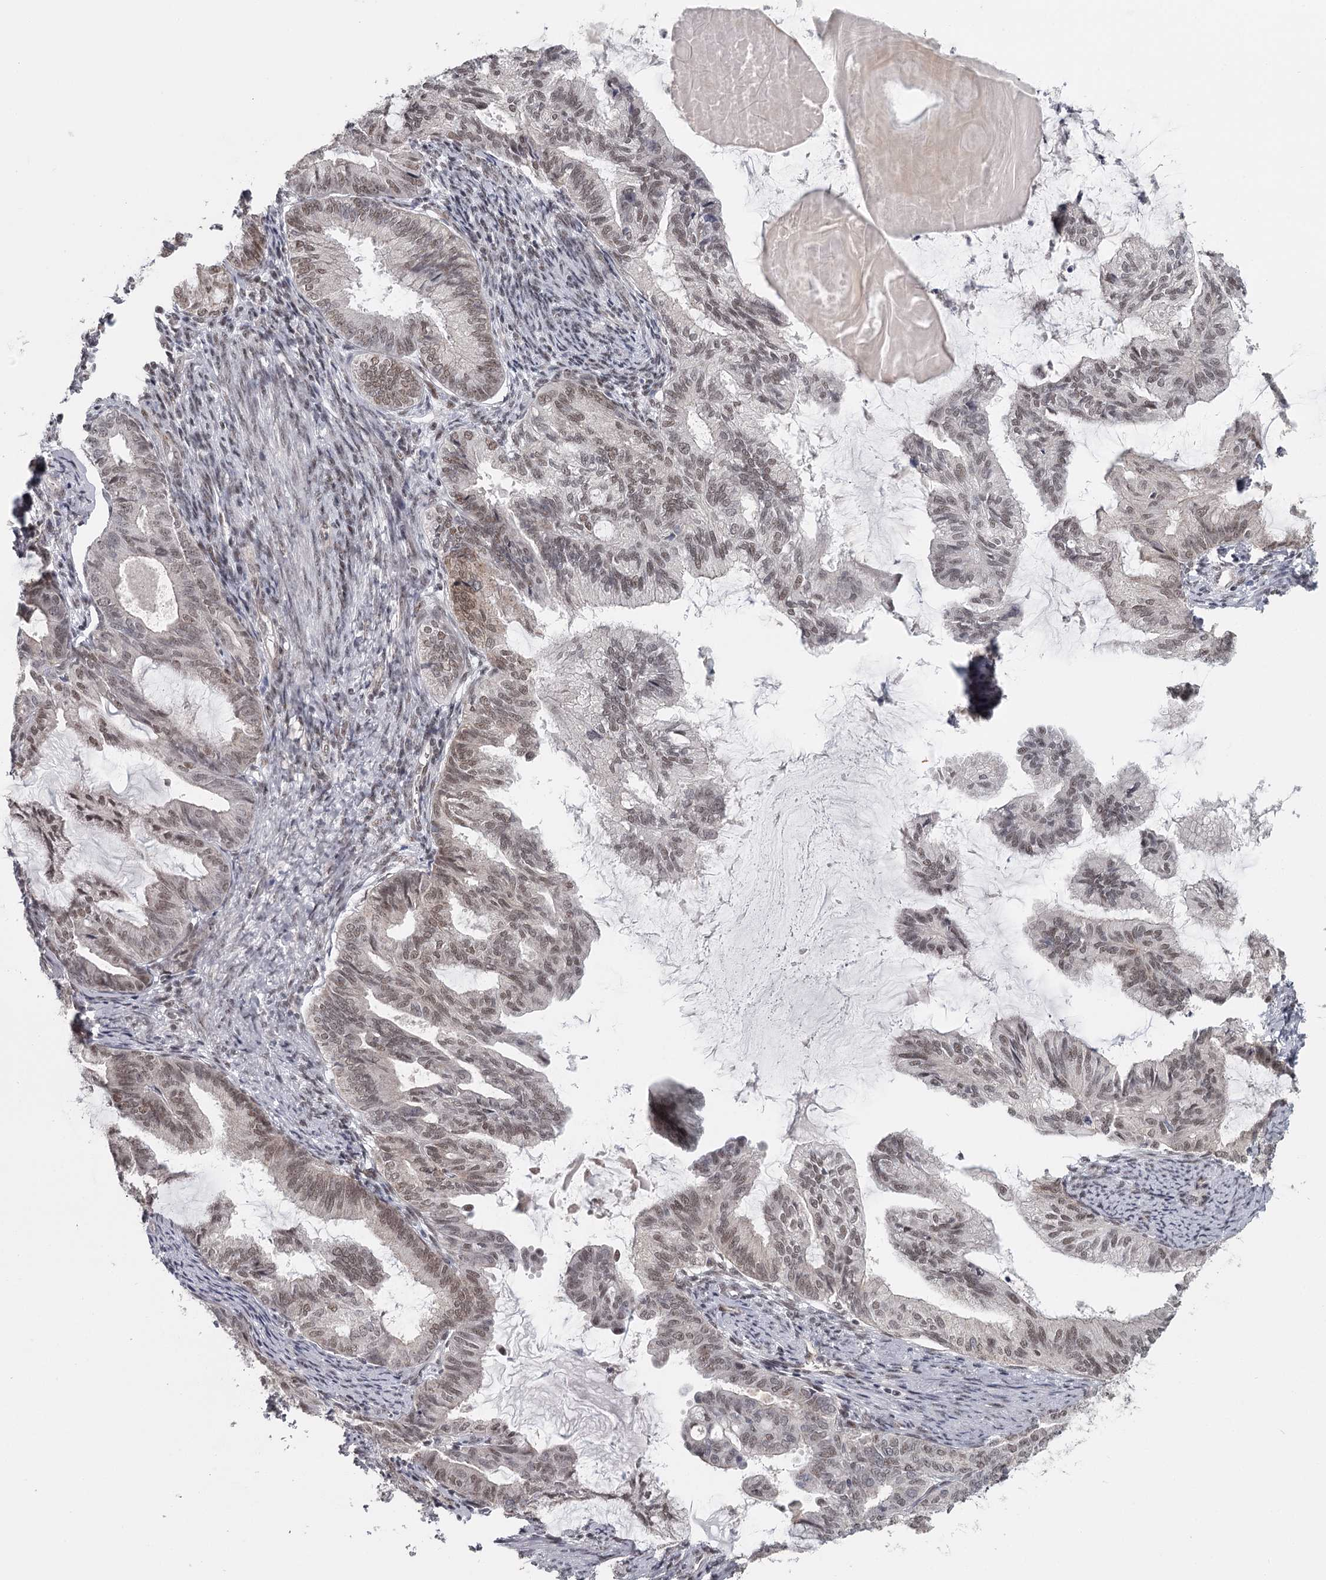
{"staining": {"intensity": "moderate", "quantity": ">75%", "location": "nuclear"}, "tissue": "endometrial cancer", "cell_type": "Tumor cells", "image_type": "cancer", "snomed": [{"axis": "morphology", "description": "Adenocarcinoma, NOS"}, {"axis": "topography", "description": "Endometrium"}], "caption": "Protein analysis of adenocarcinoma (endometrial) tissue displays moderate nuclear positivity in approximately >75% of tumor cells.", "gene": "FAM13C", "patient": {"sex": "female", "age": 86}}